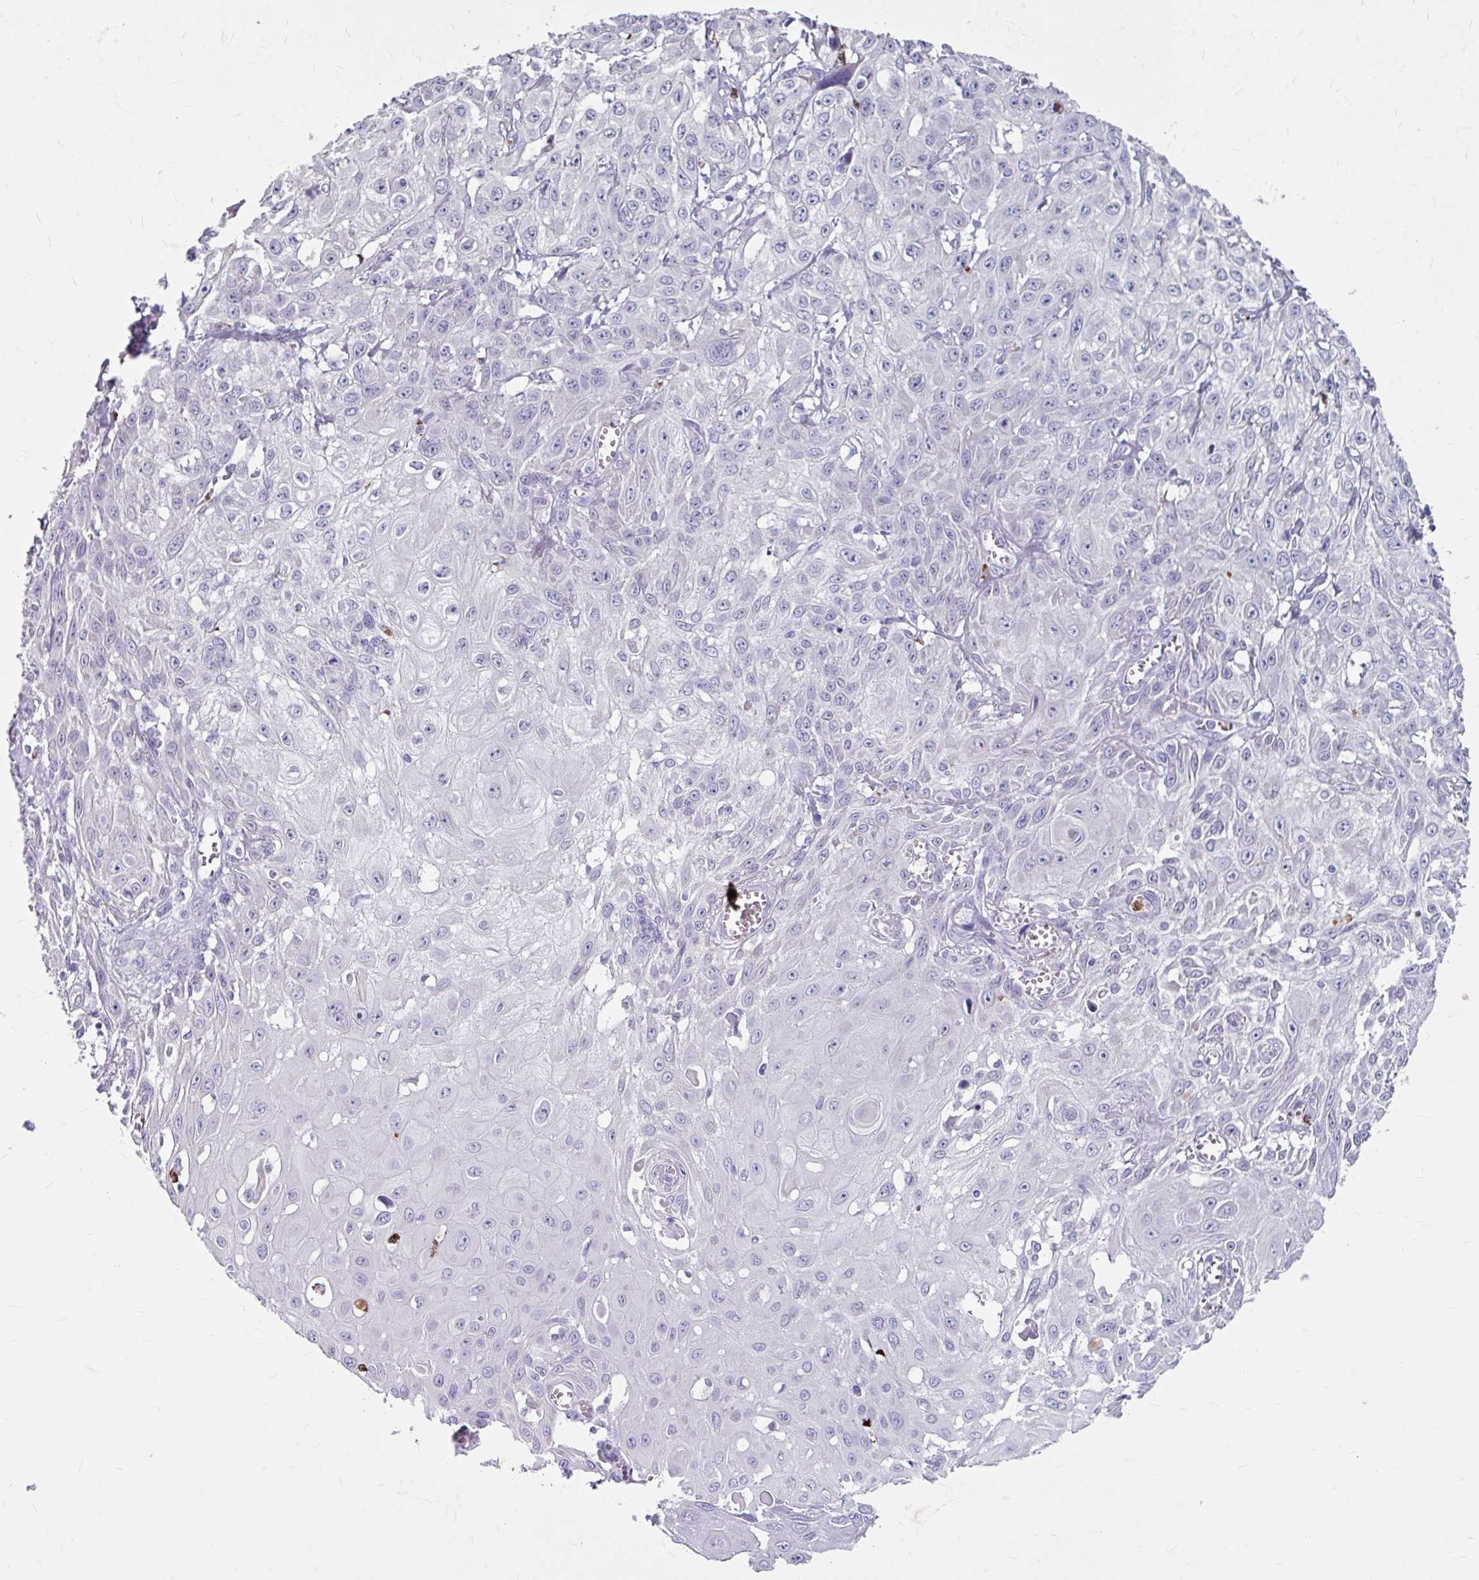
{"staining": {"intensity": "negative", "quantity": "none", "location": "none"}, "tissue": "skin cancer", "cell_type": "Tumor cells", "image_type": "cancer", "snomed": [{"axis": "morphology", "description": "Squamous cell carcinoma, NOS"}, {"axis": "topography", "description": "Skin"}, {"axis": "topography", "description": "Vulva"}], "caption": "This is a micrograph of immunohistochemistry staining of skin cancer, which shows no expression in tumor cells. (DAB (3,3'-diaminobenzidine) immunohistochemistry (IHC) visualized using brightfield microscopy, high magnification).", "gene": "ANKRD1", "patient": {"sex": "female", "age": 71}}